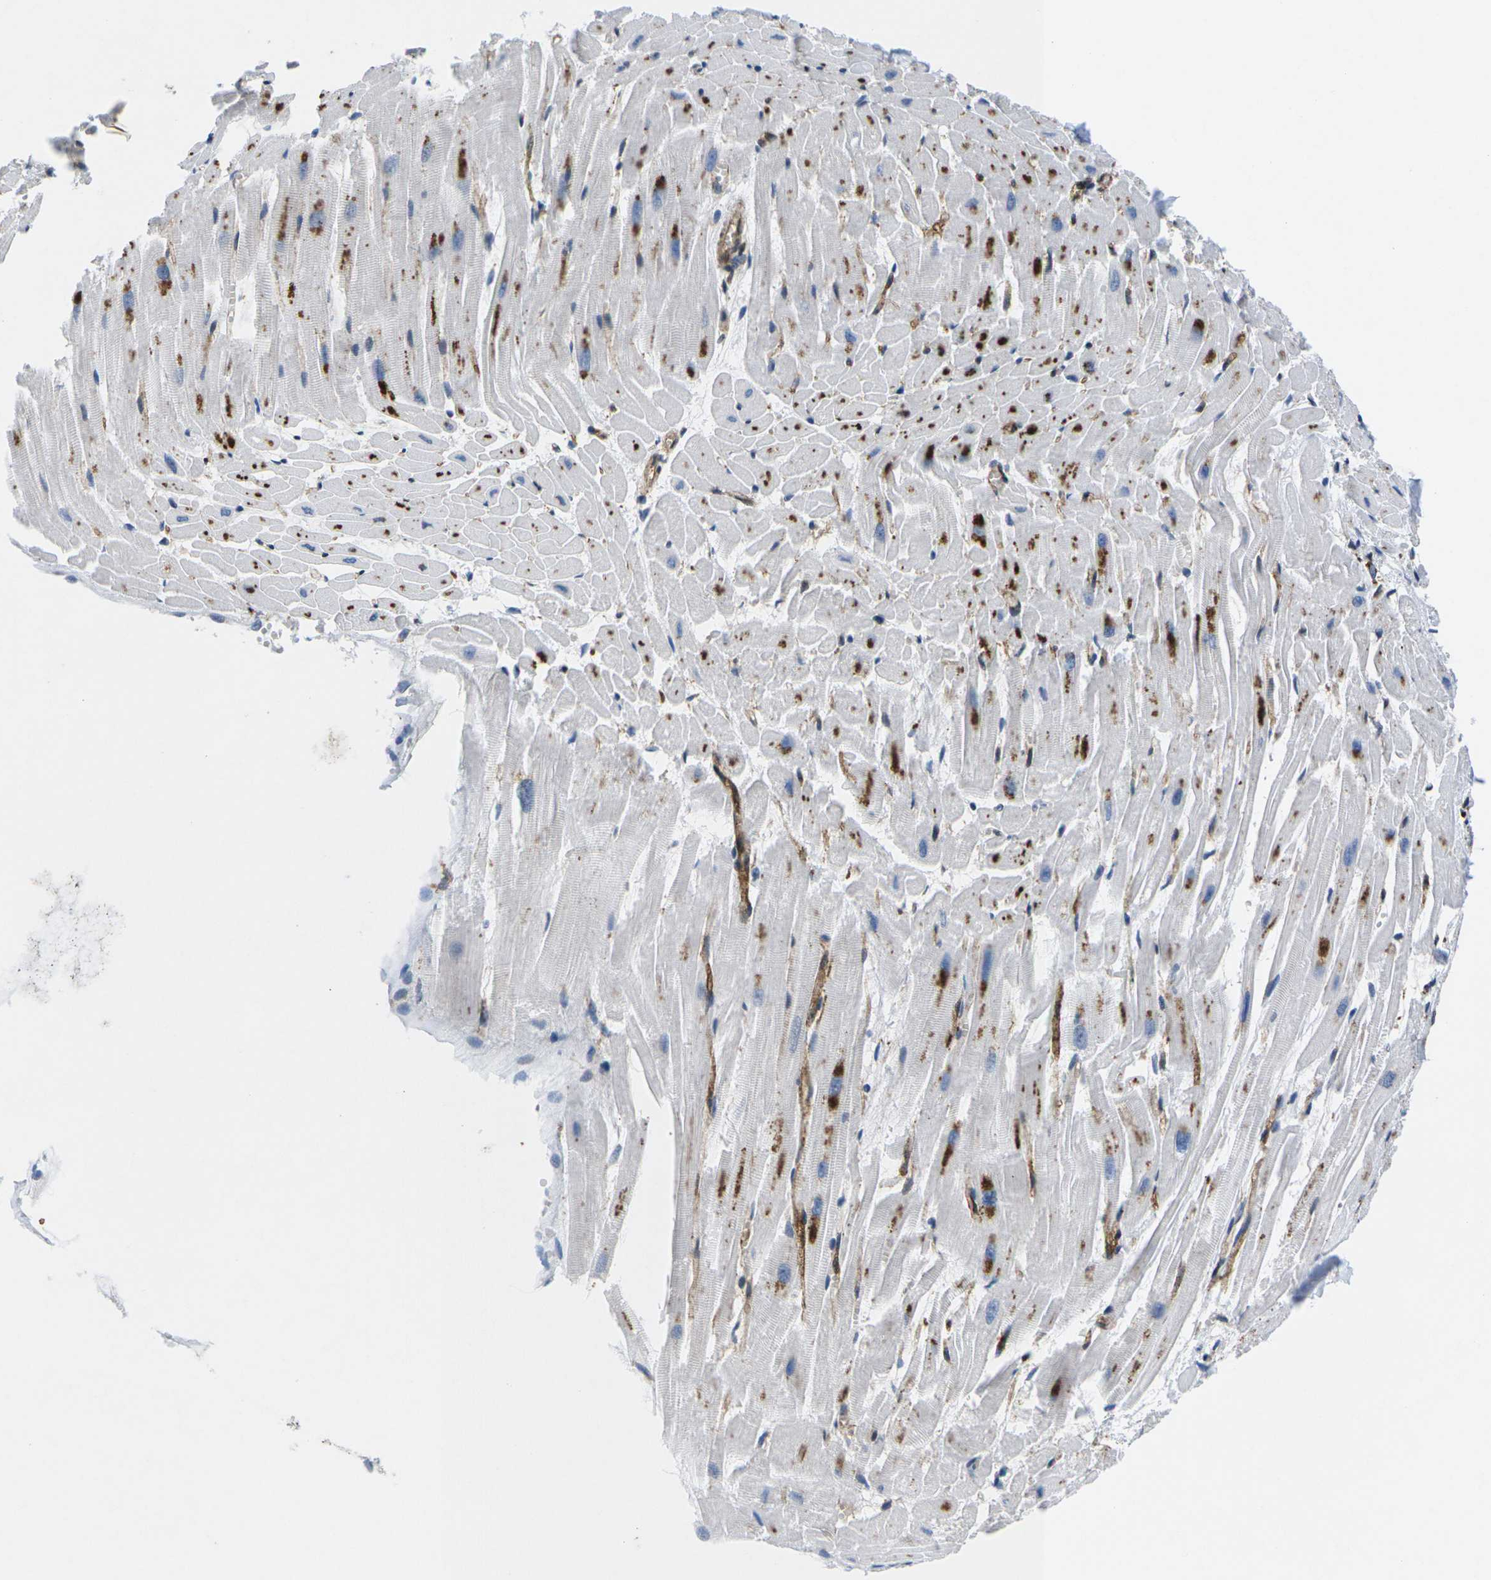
{"staining": {"intensity": "strong", "quantity": "25%-75%", "location": "cytoplasmic/membranous"}, "tissue": "heart muscle", "cell_type": "Cardiomyocytes", "image_type": "normal", "snomed": [{"axis": "morphology", "description": "Normal tissue, NOS"}, {"axis": "topography", "description": "Heart"}], "caption": "A high-resolution photomicrograph shows immunohistochemistry (IHC) staining of normal heart muscle, which demonstrates strong cytoplasmic/membranous staining in approximately 25%-75% of cardiomyocytes. Using DAB (brown) and hematoxylin (blue) stains, captured at high magnification using brightfield microscopy.", "gene": "IQGAP1", "patient": {"sex": "female", "age": 19}}